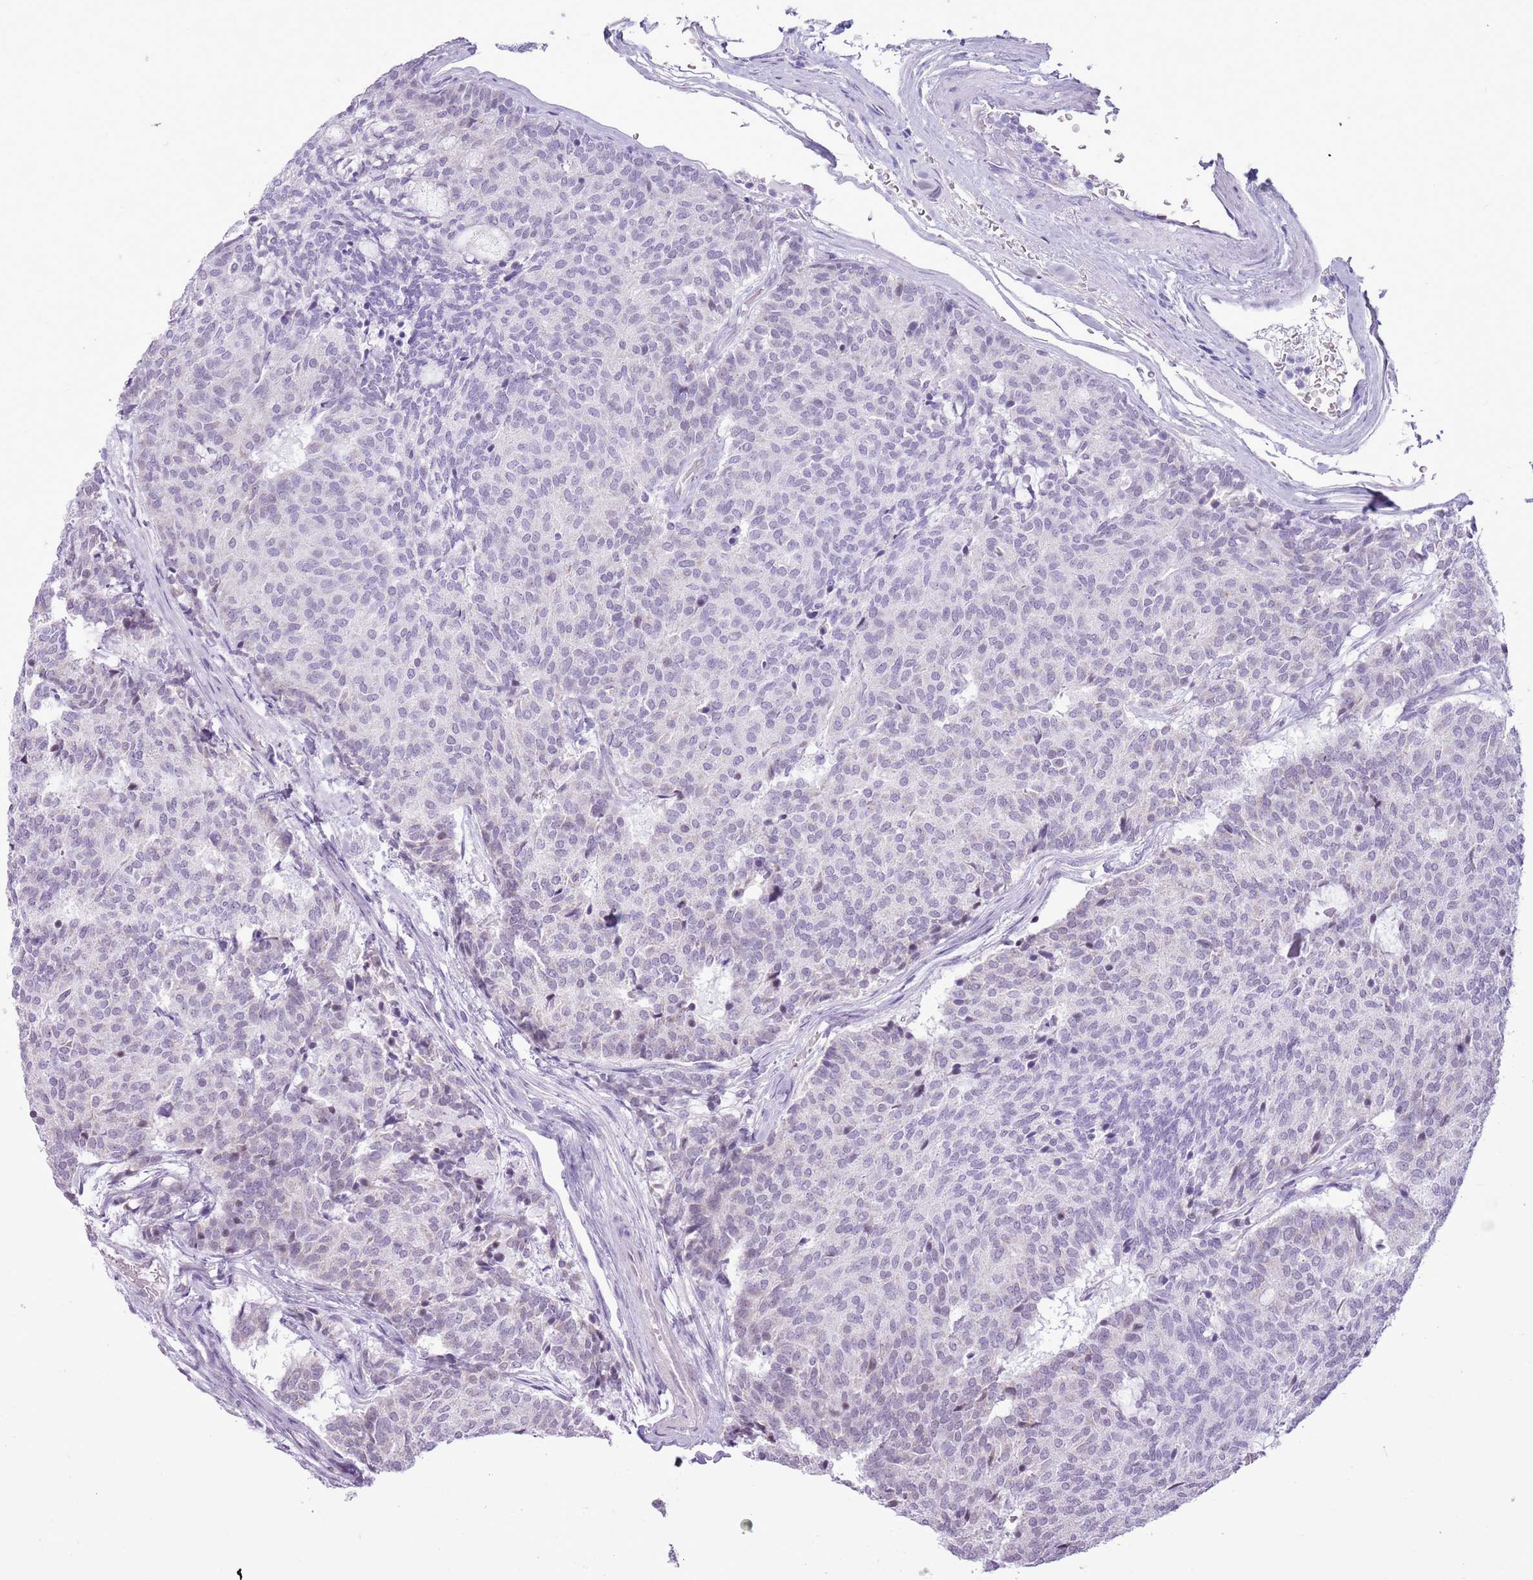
{"staining": {"intensity": "negative", "quantity": "none", "location": "none"}, "tissue": "carcinoid", "cell_type": "Tumor cells", "image_type": "cancer", "snomed": [{"axis": "morphology", "description": "Carcinoid, malignant, NOS"}, {"axis": "topography", "description": "Pancreas"}], "caption": "The micrograph shows no significant staining in tumor cells of carcinoid.", "gene": "RPL3L", "patient": {"sex": "female", "age": 54}}